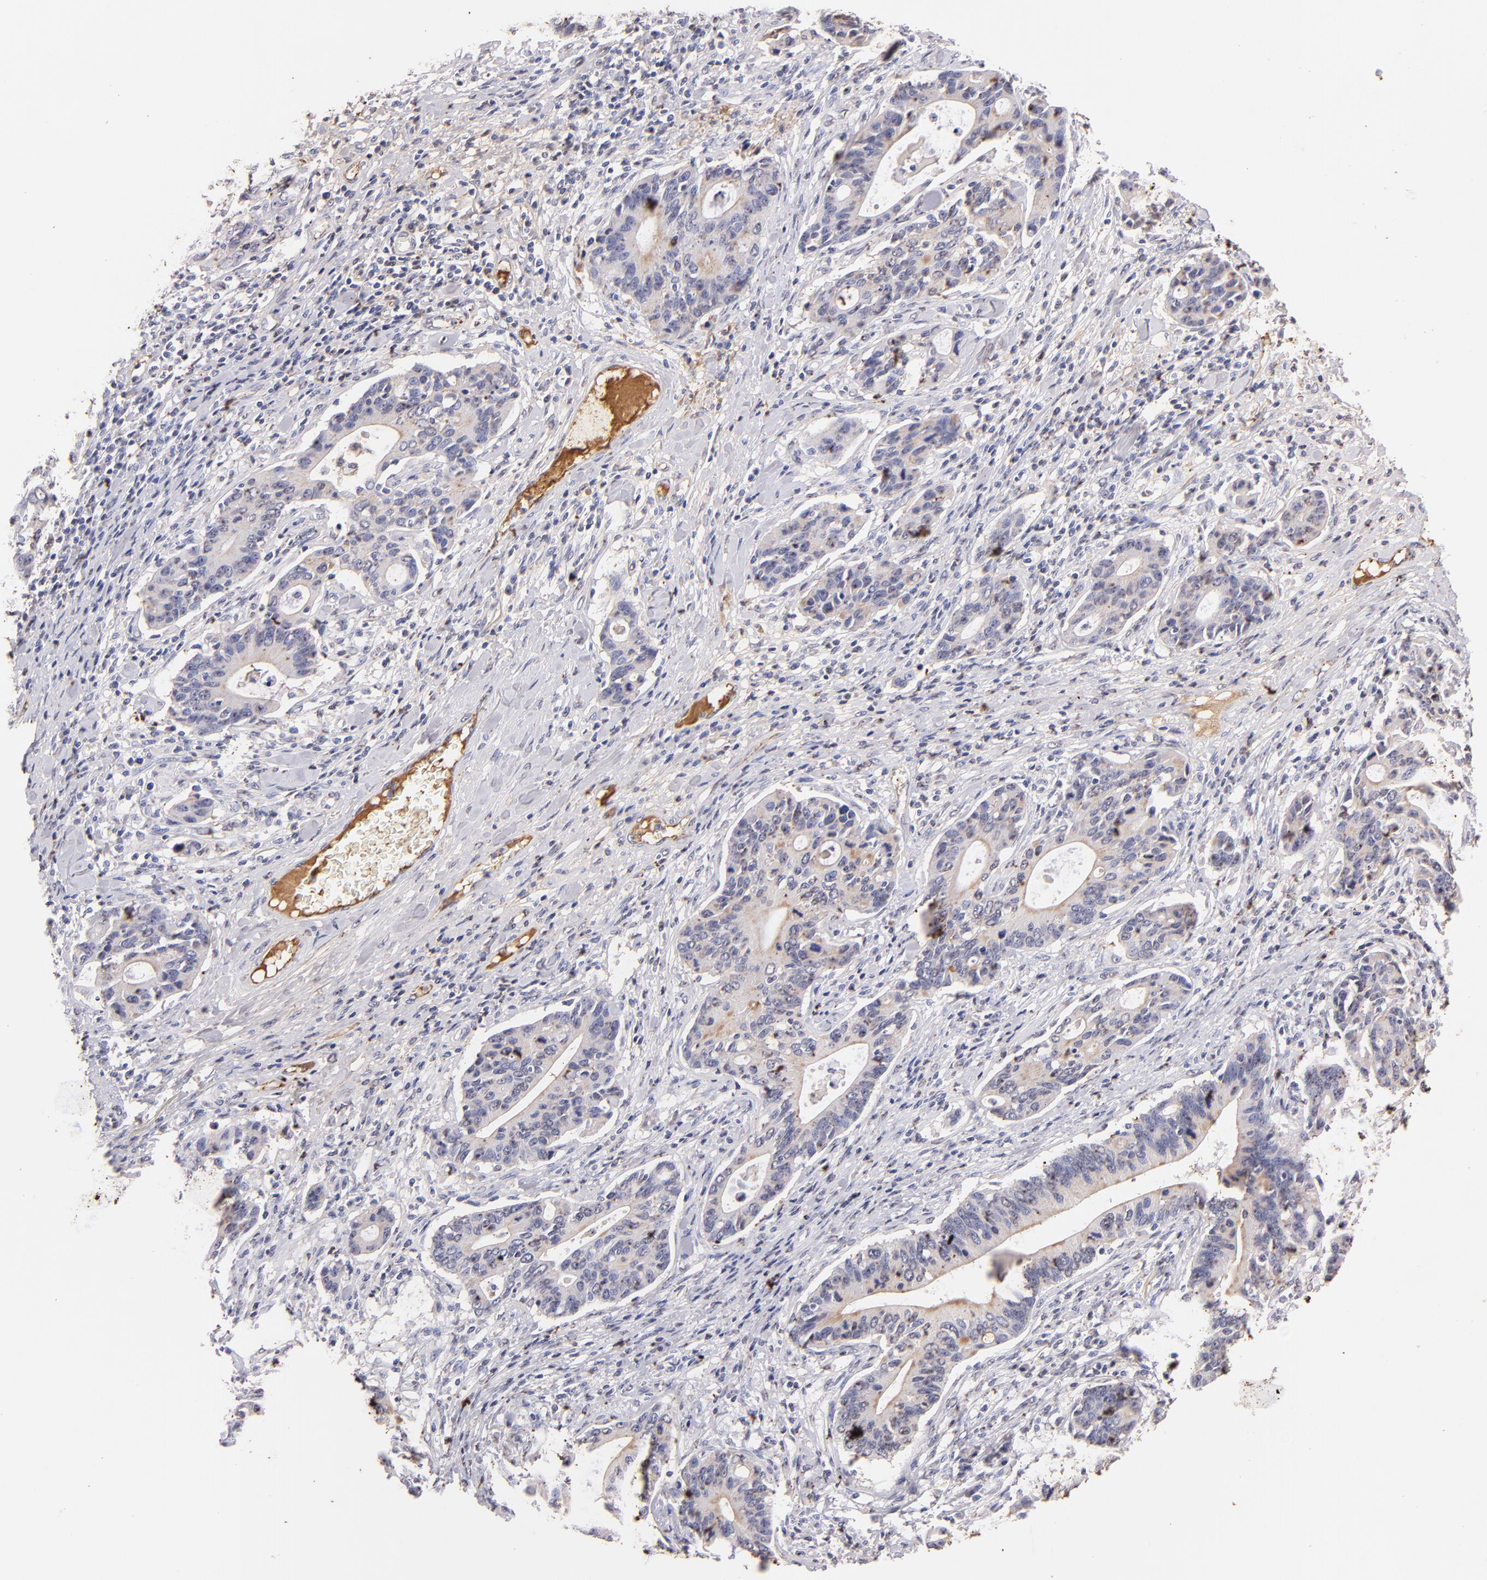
{"staining": {"intensity": "weak", "quantity": ">75%", "location": "cytoplasmic/membranous"}, "tissue": "stomach cancer", "cell_type": "Tumor cells", "image_type": "cancer", "snomed": [{"axis": "morphology", "description": "Adenocarcinoma, NOS"}, {"axis": "topography", "description": "Esophagus"}, {"axis": "topography", "description": "Stomach"}], "caption": "Human stomach cancer stained with a brown dye demonstrates weak cytoplasmic/membranous positive expression in about >75% of tumor cells.", "gene": "FGB", "patient": {"sex": "male", "age": 74}}